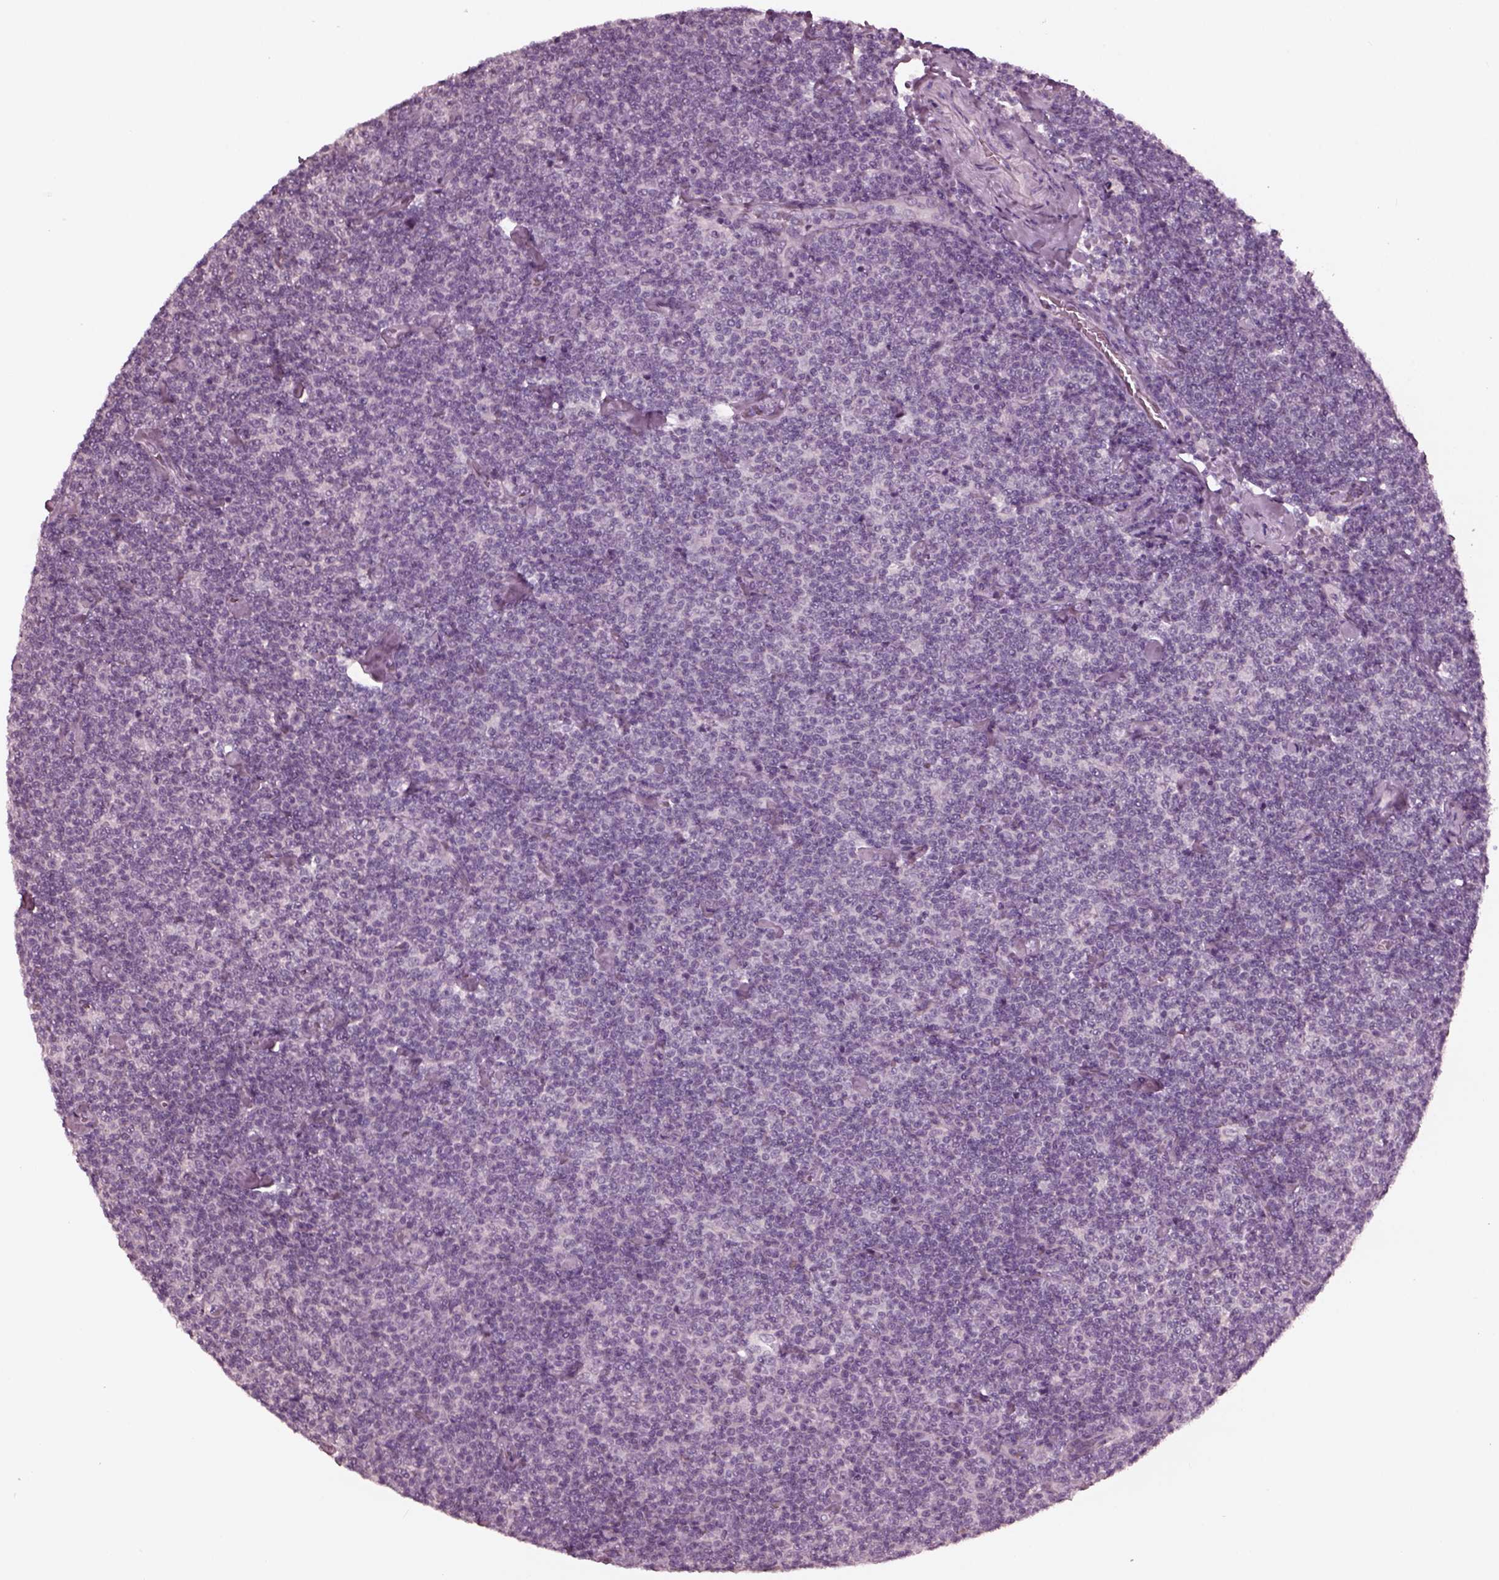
{"staining": {"intensity": "negative", "quantity": "none", "location": "none"}, "tissue": "lymphoma", "cell_type": "Tumor cells", "image_type": "cancer", "snomed": [{"axis": "morphology", "description": "Malignant lymphoma, non-Hodgkin's type, Low grade"}, {"axis": "topography", "description": "Lymph node"}], "caption": "Protein analysis of low-grade malignant lymphoma, non-Hodgkin's type displays no significant staining in tumor cells.", "gene": "YY2", "patient": {"sex": "male", "age": 81}}